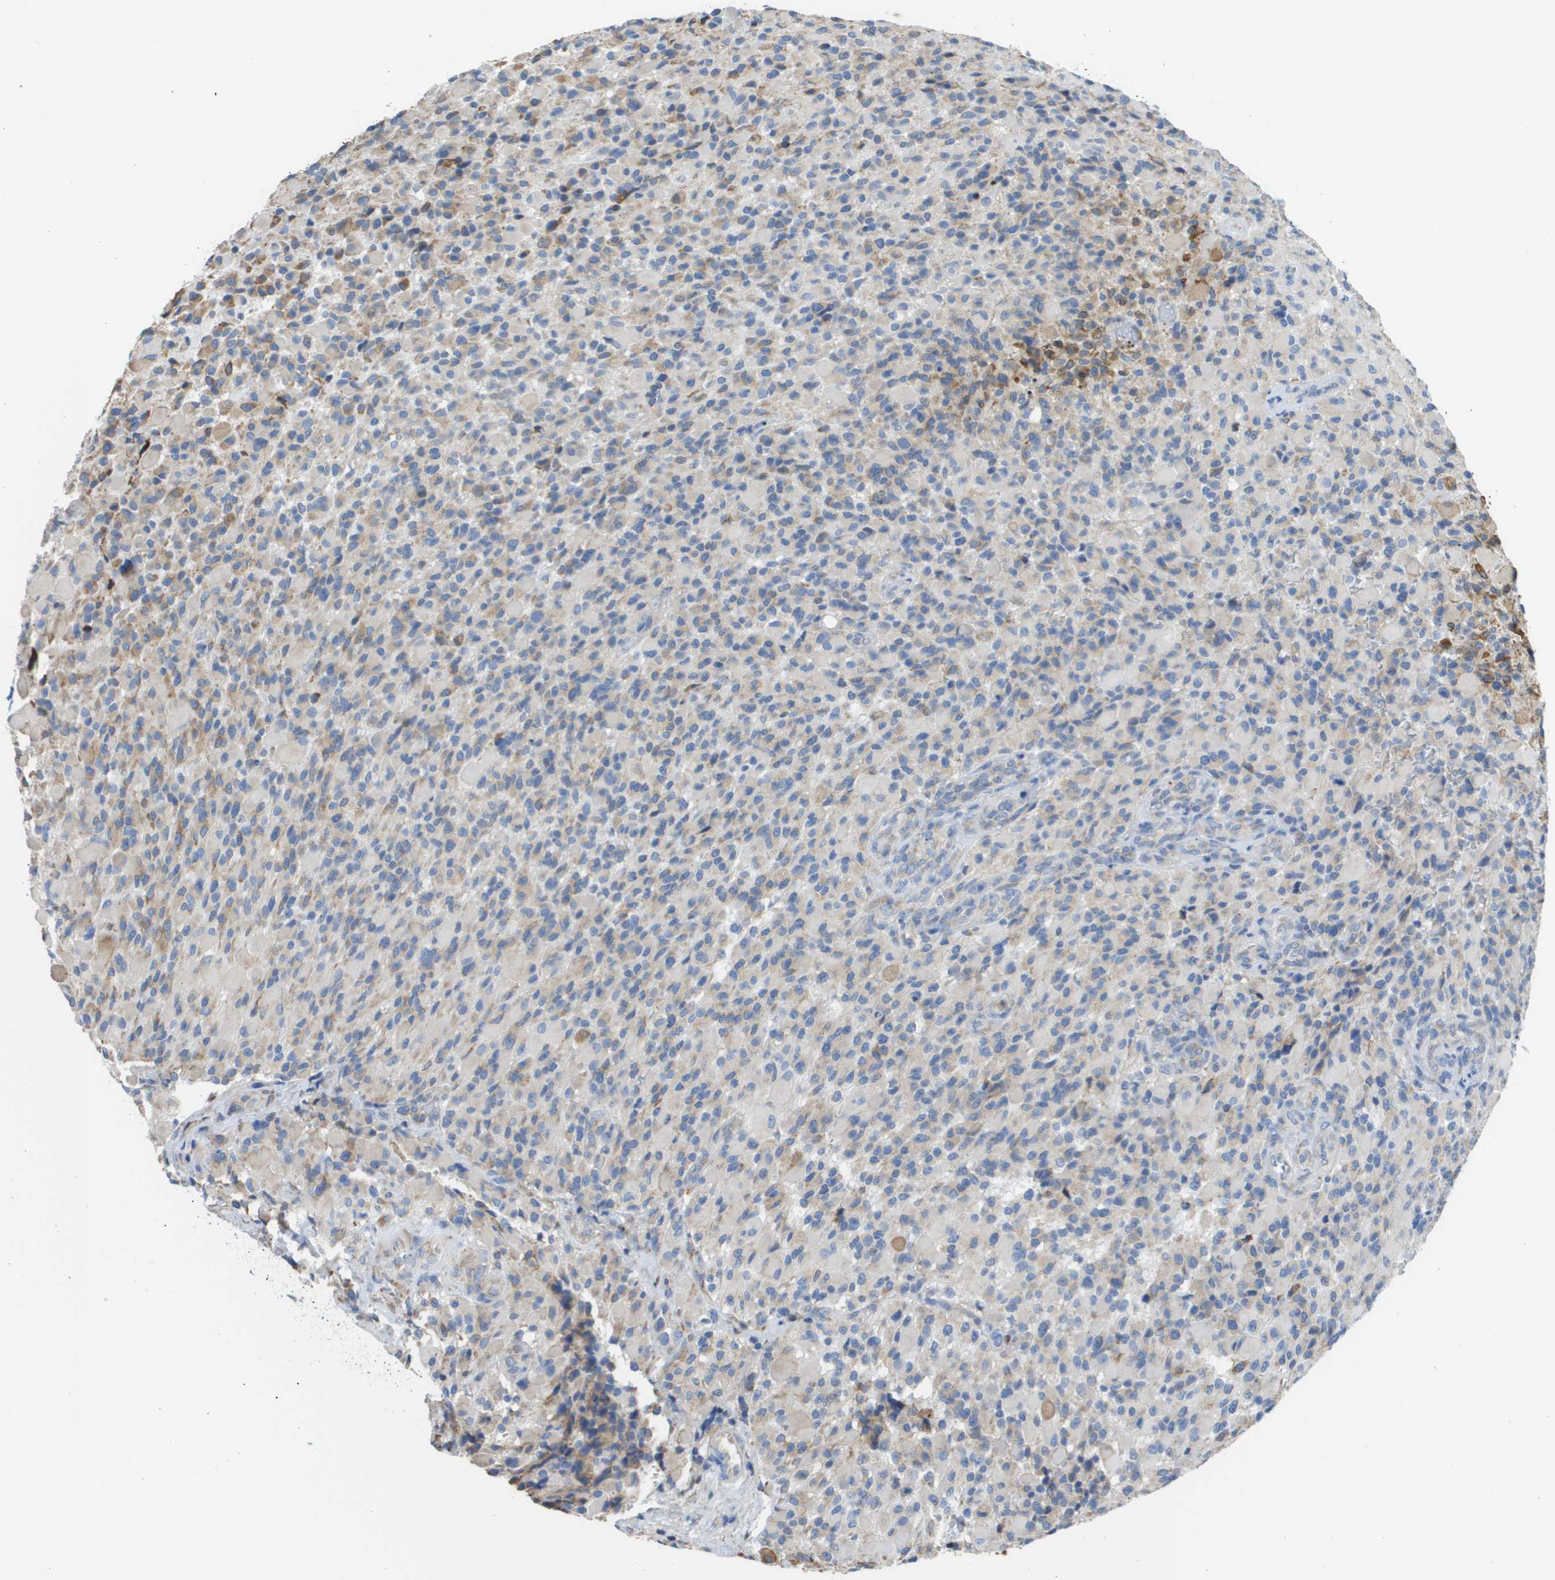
{"staining": {"intensity": "weak", "quantity": "25%-75%", "location": "cytoplasmic/membranous"}, "tissue": "glioma", "cell_type": "Tumor cells", "image_type": "cancer", "snomed": [{"axis": "morphology", "description": "Glioma, malignant, High grade"}, {"axis": "topography", "description": "Brain"}], "caption": "Glioma tissue exhibits weak cytoplasmic/membranous staining in about 25%-75% of tumor cells, visualized by immunohistochemistry.", "gene": "SDR42E1", "patient": {"sex": "male", "age": 71}}